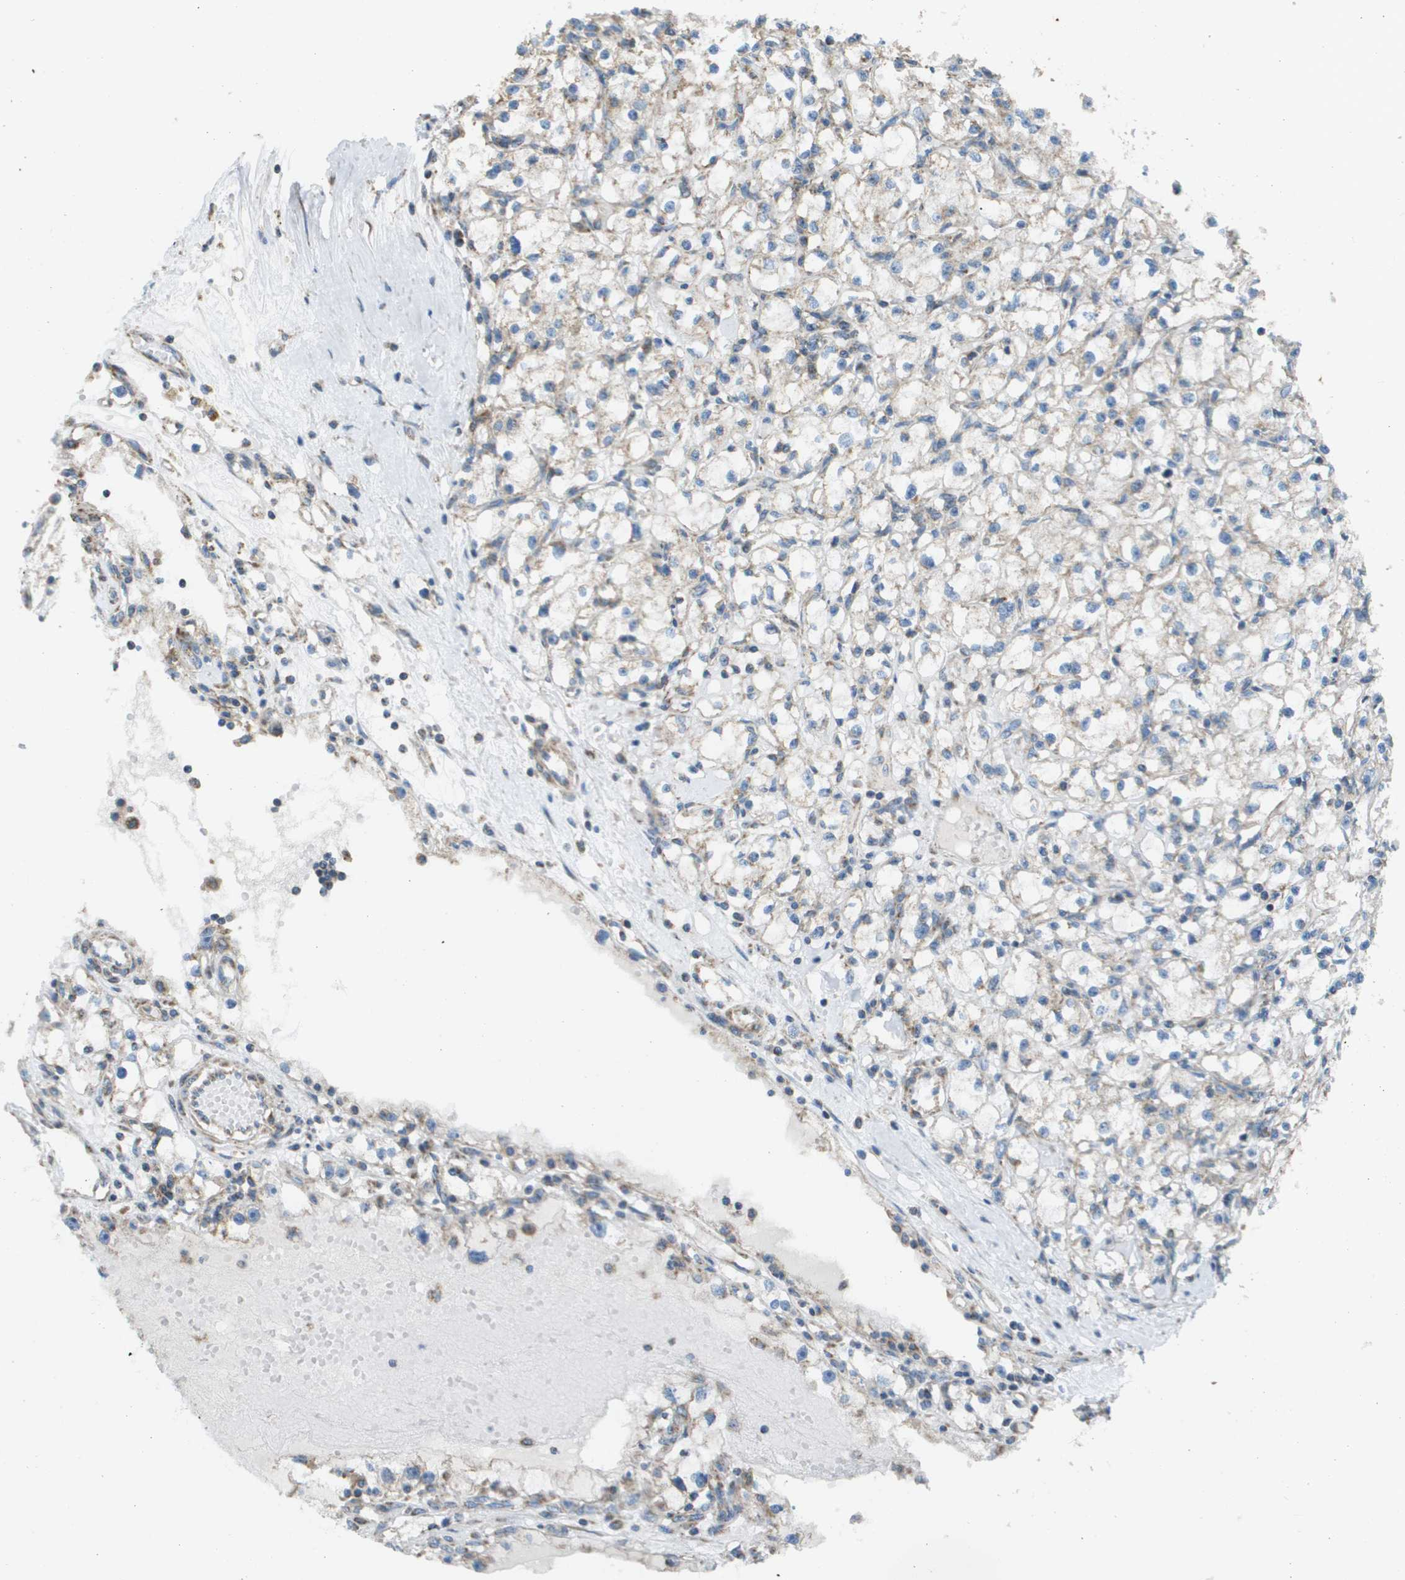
{"staining": {"intensity": "weak", "quantity": ">75%", "location": "cytoplasmic/membranous"}, "tissue": "renal cancer", "cell_type": "Tumor cells", "image_type": "cancer", "snomed": [{"axis": "morphology", "description": "Adenocarcinoma, NOS"}, {"axis": "topography", "description": "Kidney"}], "caption": "Renal cancer (adenocarcinoma) tissue exhibits weak cytoplasmic/membranous staining in approximately >75% of tumor cells, visualized by immunohistochemistry.", "gene": "TAOK3", "patient": {"sex": "male", "age": 56}}